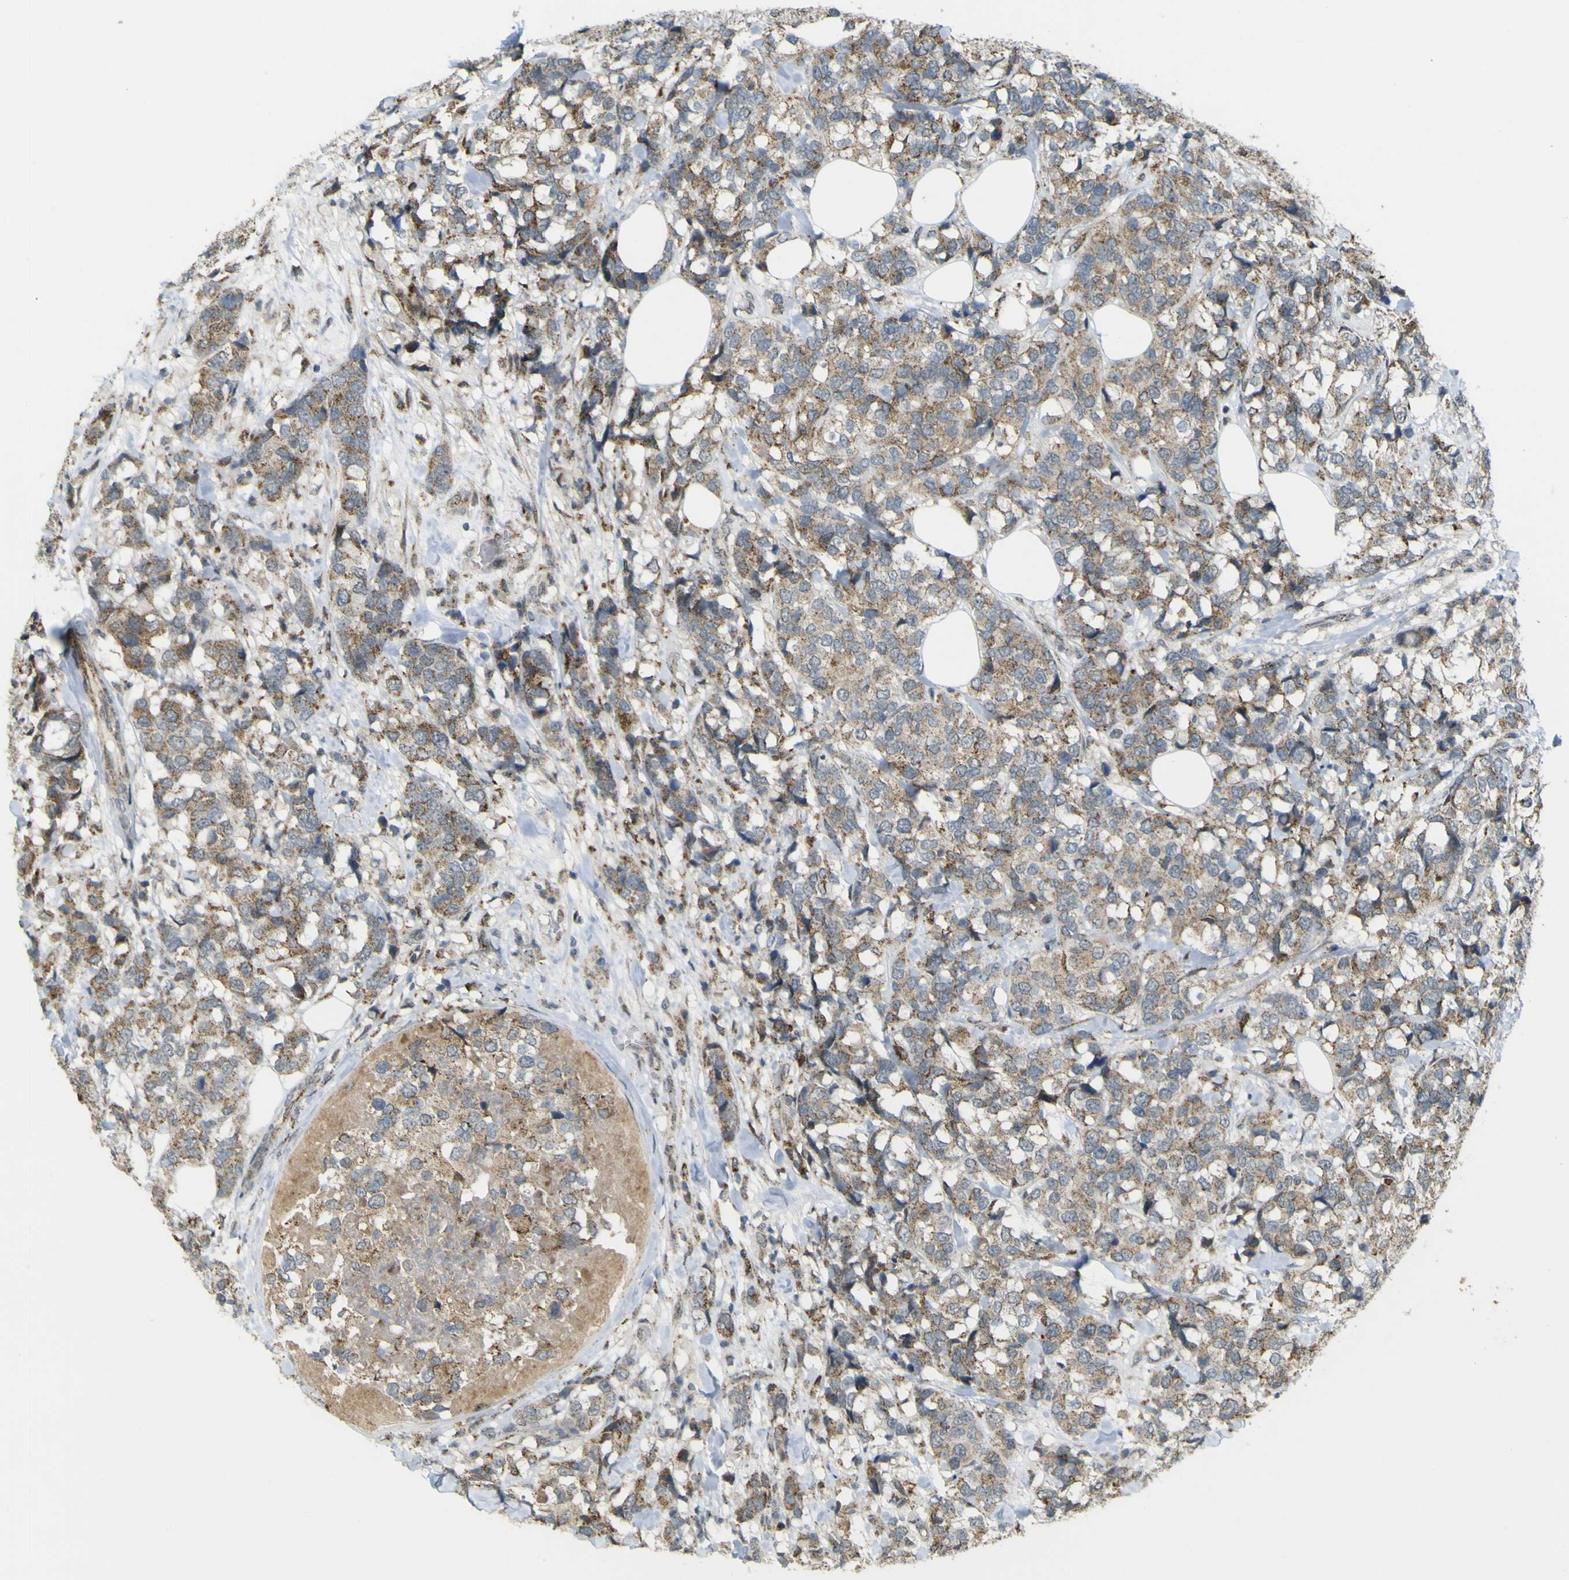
{"staining": {"intensity": "moderate", "quantity": ">75%", "location": "cytoplasmic/membranous"}, "tissue": "breast cancer", "cell_type": "Tumor cells", "image_type": "cancer", "snomed": [{"axis": "morphology", "description": "Lobular carcinoma"}, {"axis": "topography", "description": "Breast"}], "caption": "Breast cancer stained with a protein marker shows moderate staining in tumor cells.", "gene": "ACBD5", "patient": {"sex": "female", "age": 59}}